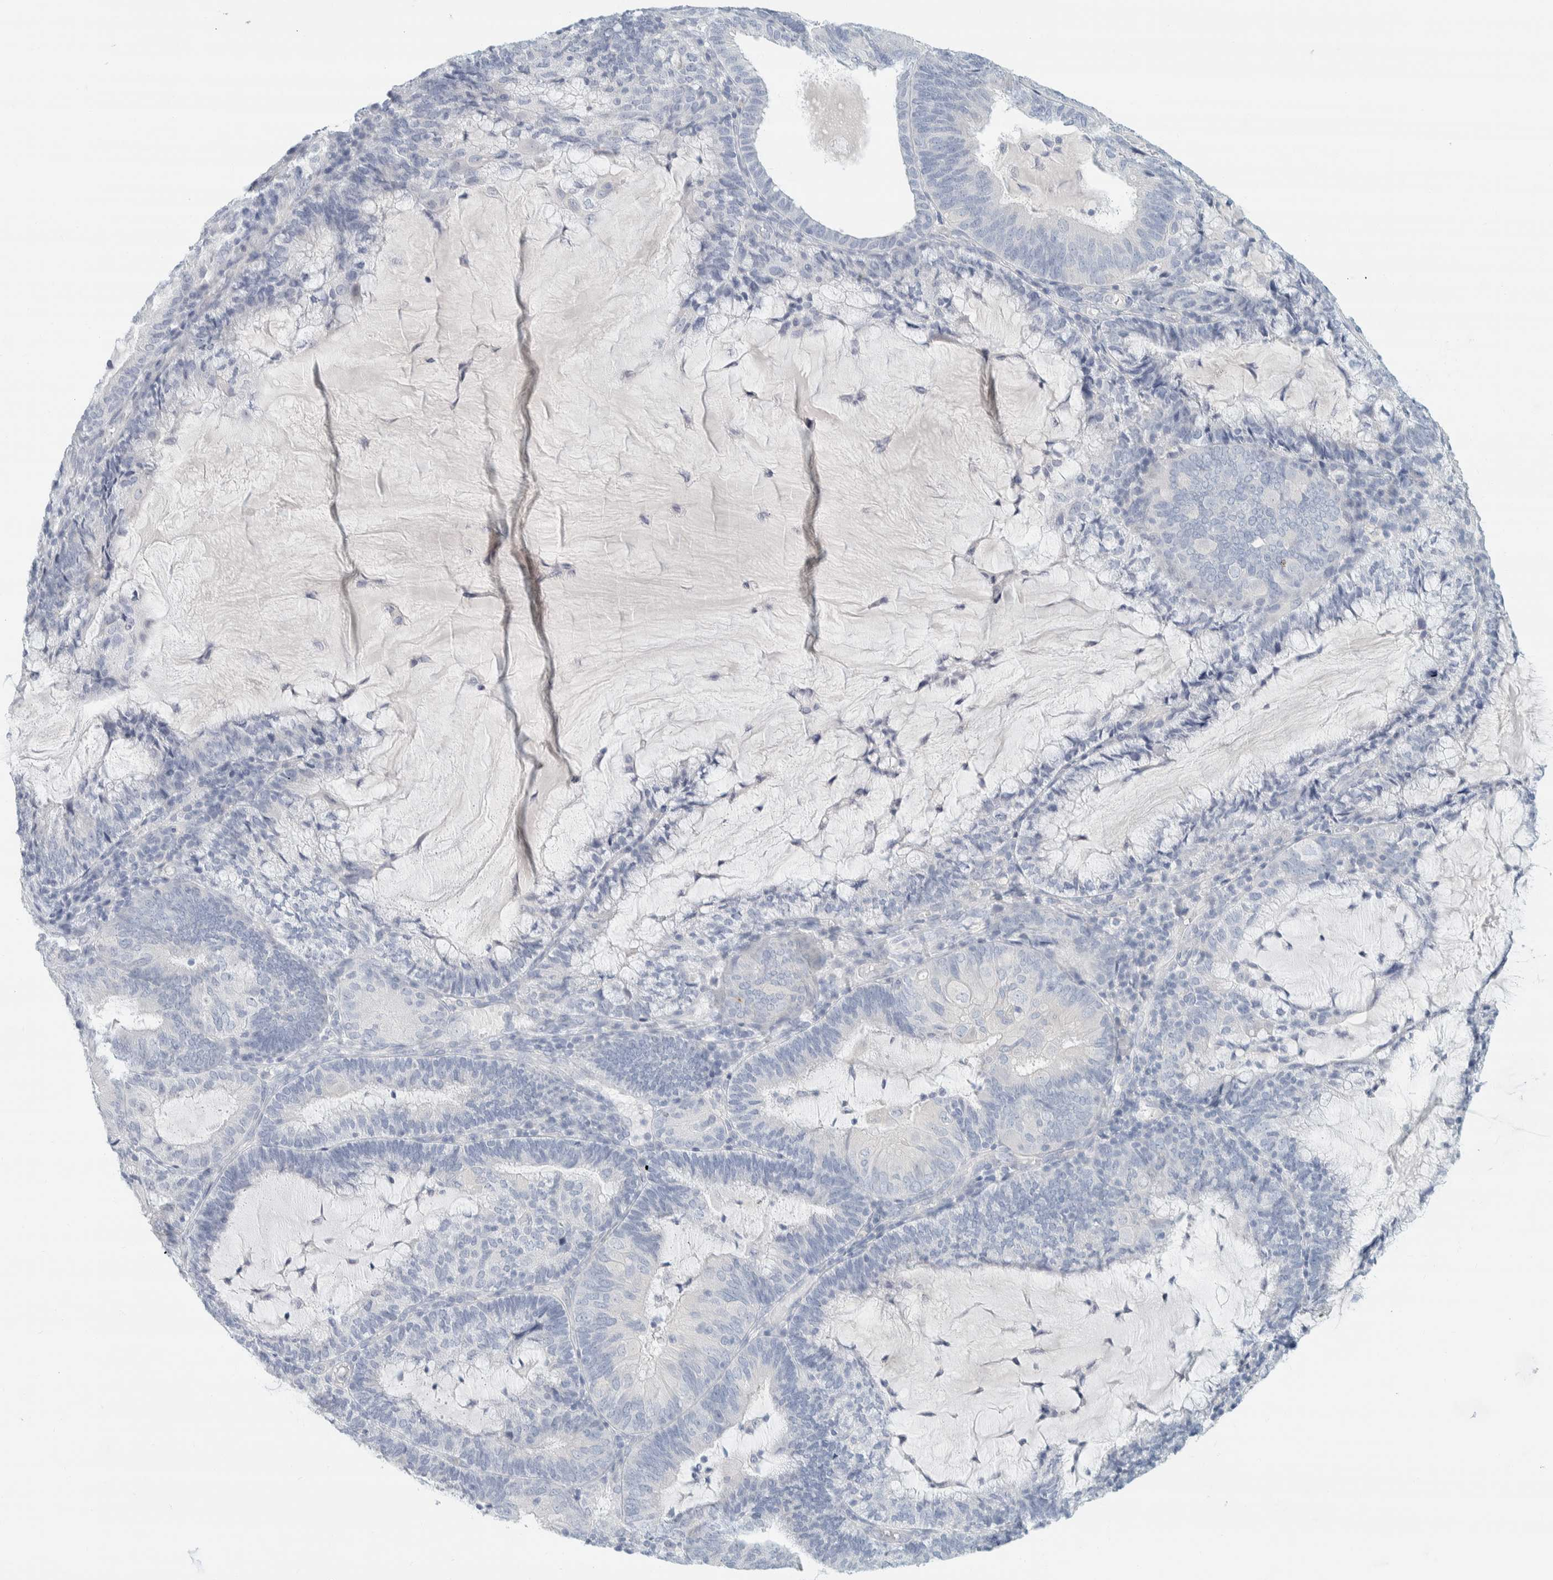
{"staining": {"intensity": "negative", "quantity": "none", "location": "none"}, "tissue": "endometrial cancer", "cell_type": "Tumor cells", "image_type": "cancer", "snomed": [{"axis": "morphology", "description": "Adenocarcinoma, NOS"}, {"axis": "topography", "description": "Endometrium"}], "caption": "Immunohistochemical staining of endometrial adenocarcinoma reveals no significant staining in tumor cells.", "gene": "ALOX12B", "patient": {"sex": "female", "age": 81}}